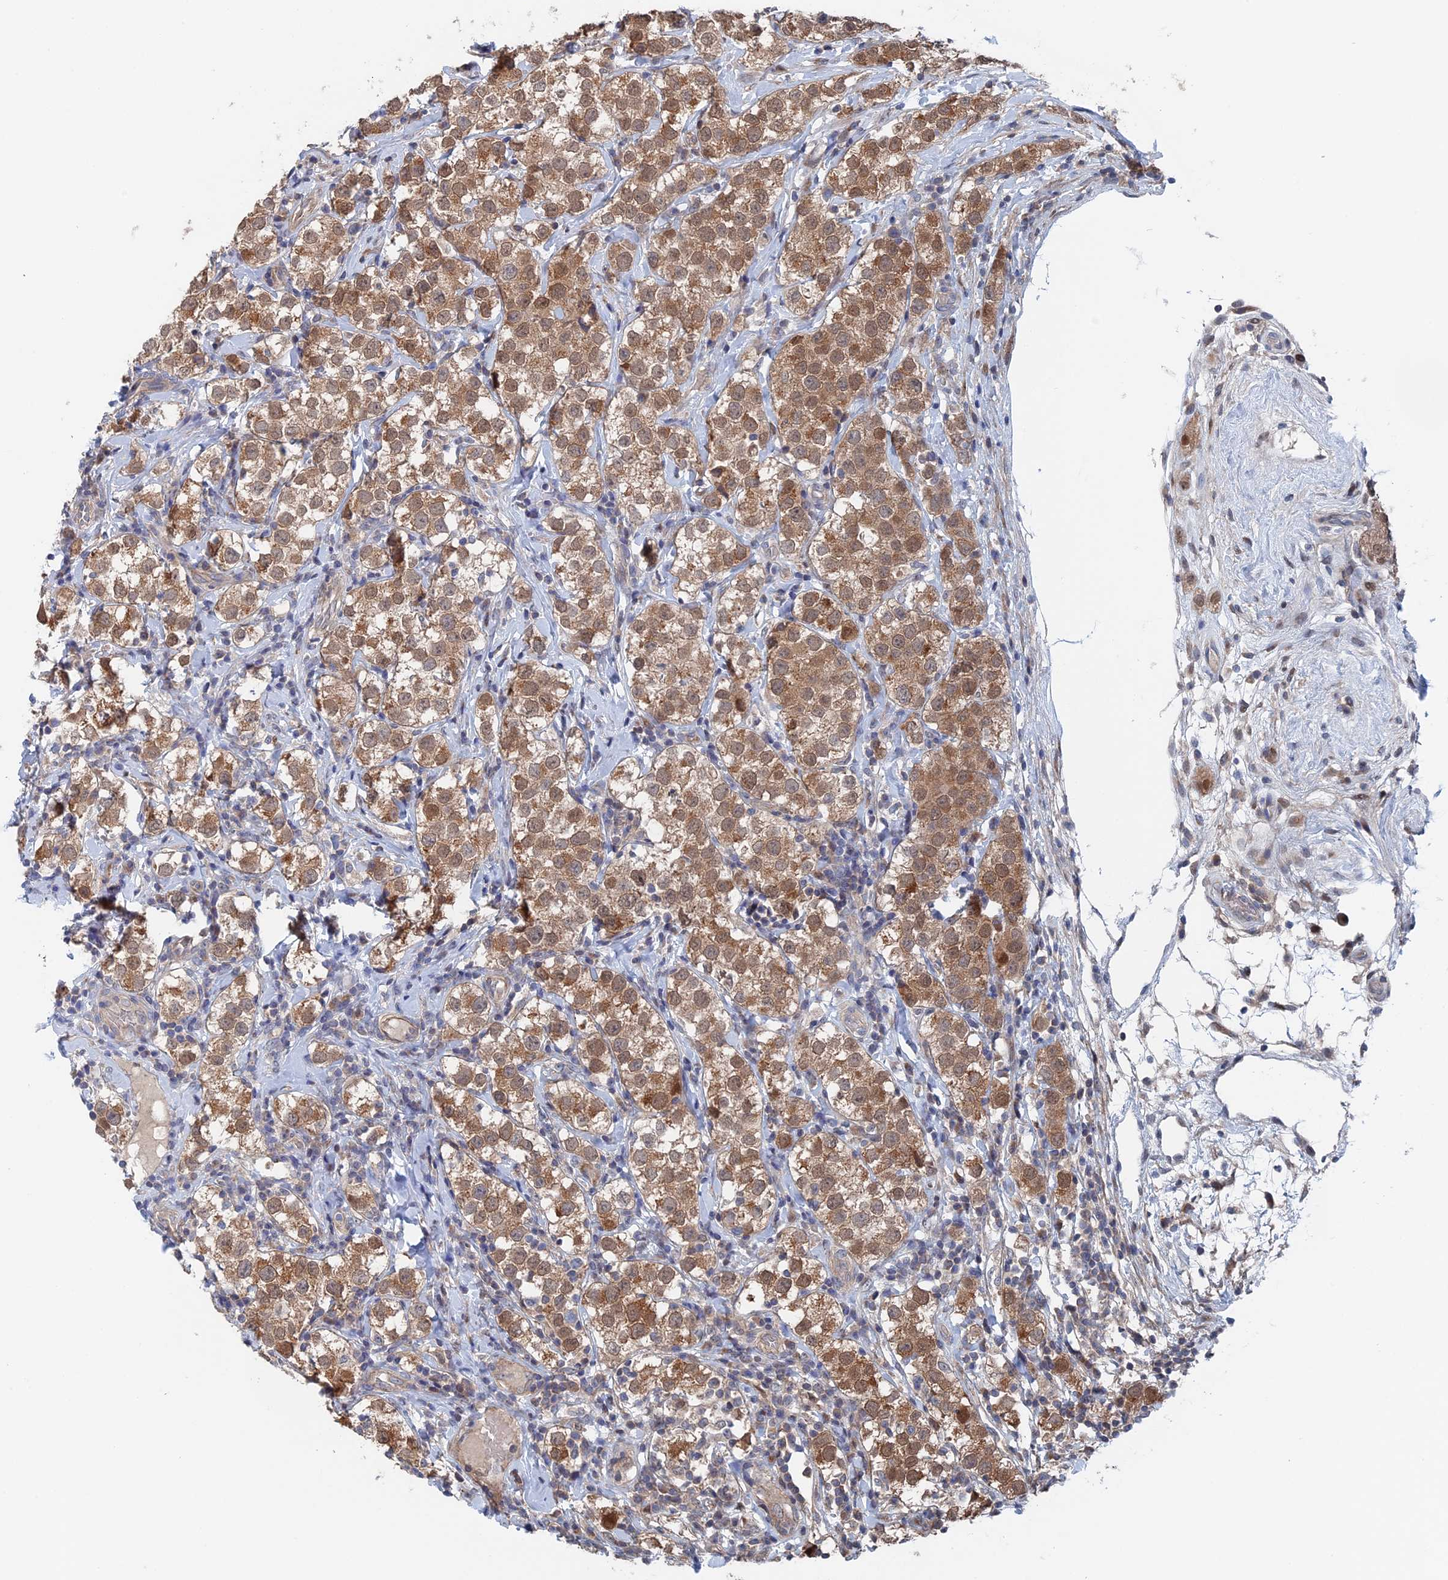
{"staining": {"intensity": "moderate", "quantity": ">75%", "location": "cytoplasmic/membranous,nuclear"}, "tissue": "testis cancer", "cell_type": "Tumor cells", "image_type": "cancer", "snomed": [{"axis": "morphology", "description": "Seminoma, NOS"}, {"axis": "topography", "description": "Testis"}], "caption": "A brown stain shows moderate cytoplasmic/membranous and nuclear positivity of a protein in human seminoma (testis) tumor cells. (IHC, brightfield microscopy, high magnification).", "gene": "ELOVL6", "patient": {"sex": "male", "age": 34}}